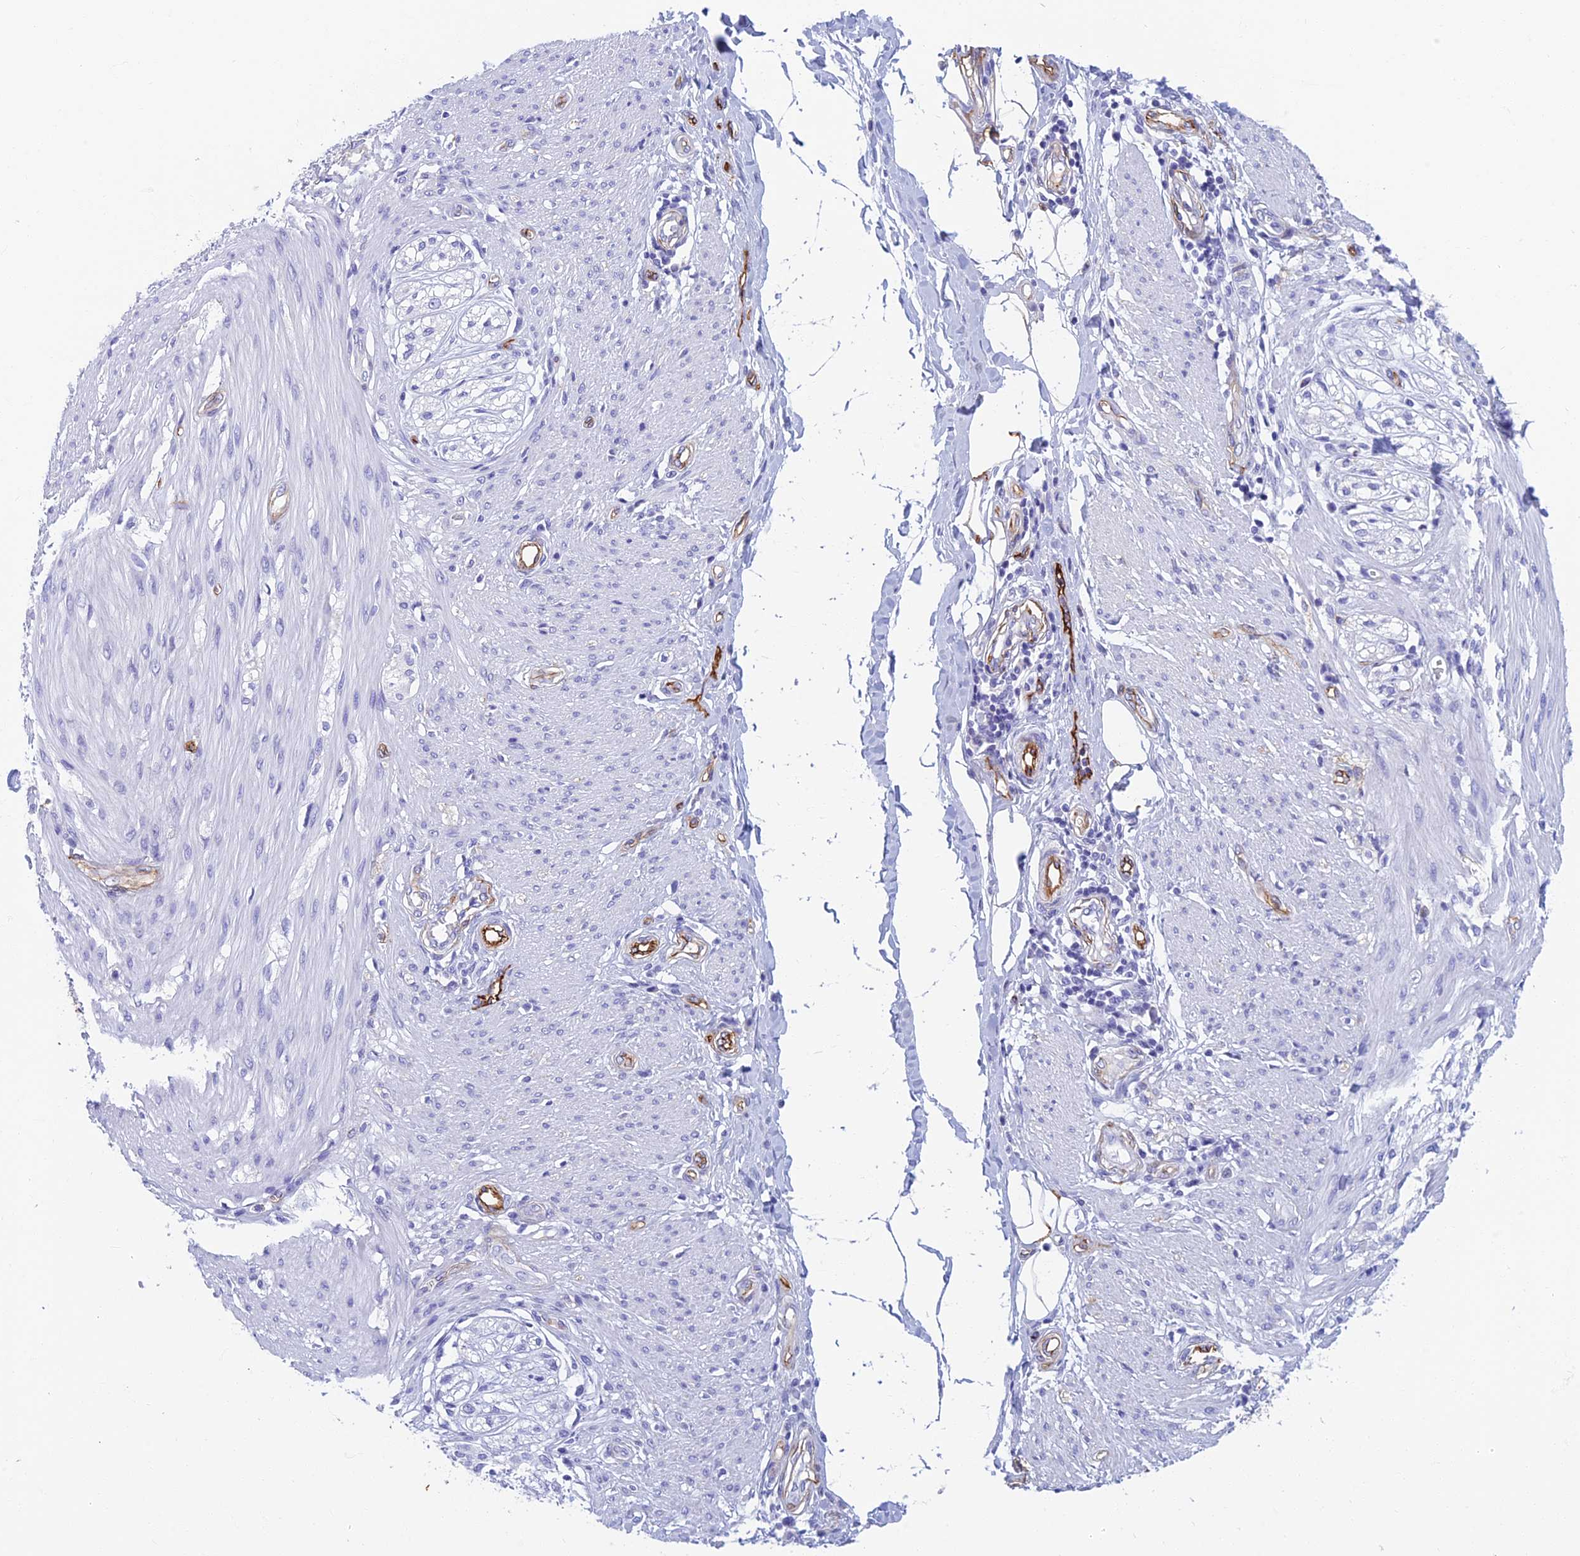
{"staining": {"intensity": "negative", "quantity": "none", "location": "none"}, "tissue": "smooth muscle", "cell_type": "Smooth muscle cells", "image_type": "normal", "snomed": [{"axis": "morphology", "description": "Normal tissue, NOS"}, {"axis": "morphology", "description": "Adenocarcinoma, NOS"}, {"axis": "topography", "description": "Colon"}, {"axis": "topography", "description": "Peripheral nerve tissue"}], "caption": "Immunohistochemical staining of normal smooth muscle demonstrates no significant positivity in smooth muscle cells. The staining is performed using DAB brown chromogen with nuclei counter-stained in using hematoxylin.", "gene": "ETFRF1", "patient": {"sex": "male", "age": 14}}